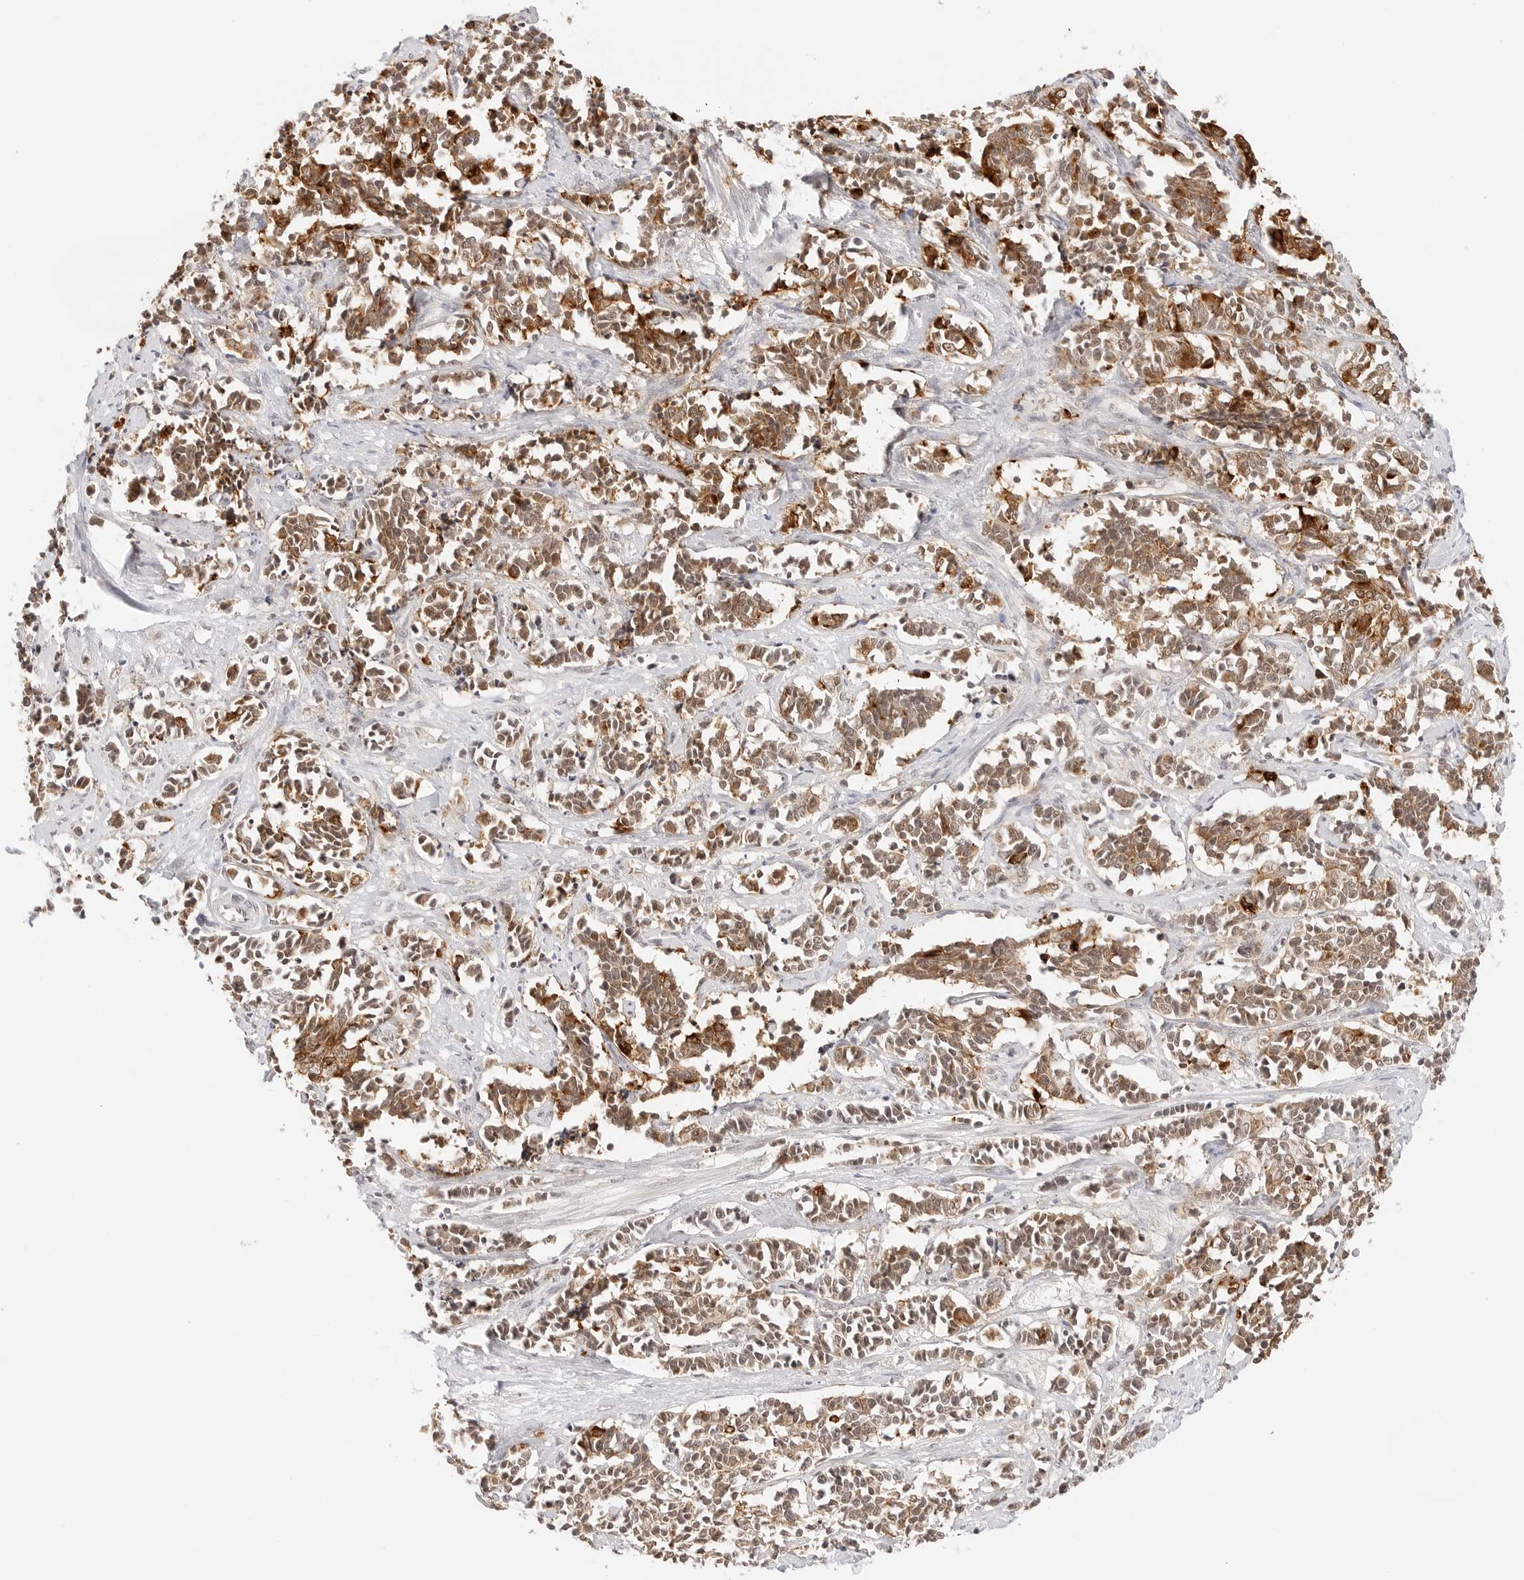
{"staining": {"intensity": "moderate", "quantity": ">75%", "location": "cytoplasmic/membranous,nuclear"}, "tissue": "cervical cancer", "cell_type": "Tumor cells", "image_type": "cancer", "snomed": [{"axis": "morphology", "description": "Normal tissue, NOS"}, {"axis": "morphology", "description": "Squamous cell carcinoma, NOS"}, {"axis": "topography", "description": "Cervix"}], "caption": "Human squamous cell carcinoma (cervical) stained for a protein (brown) shows moderate cytoplasmic/membranous and nuclear positive staining in approximately >75% of tumor cells.", "gene": "SEPTIN4", "patient": {"sex": "female", "age": 35}}